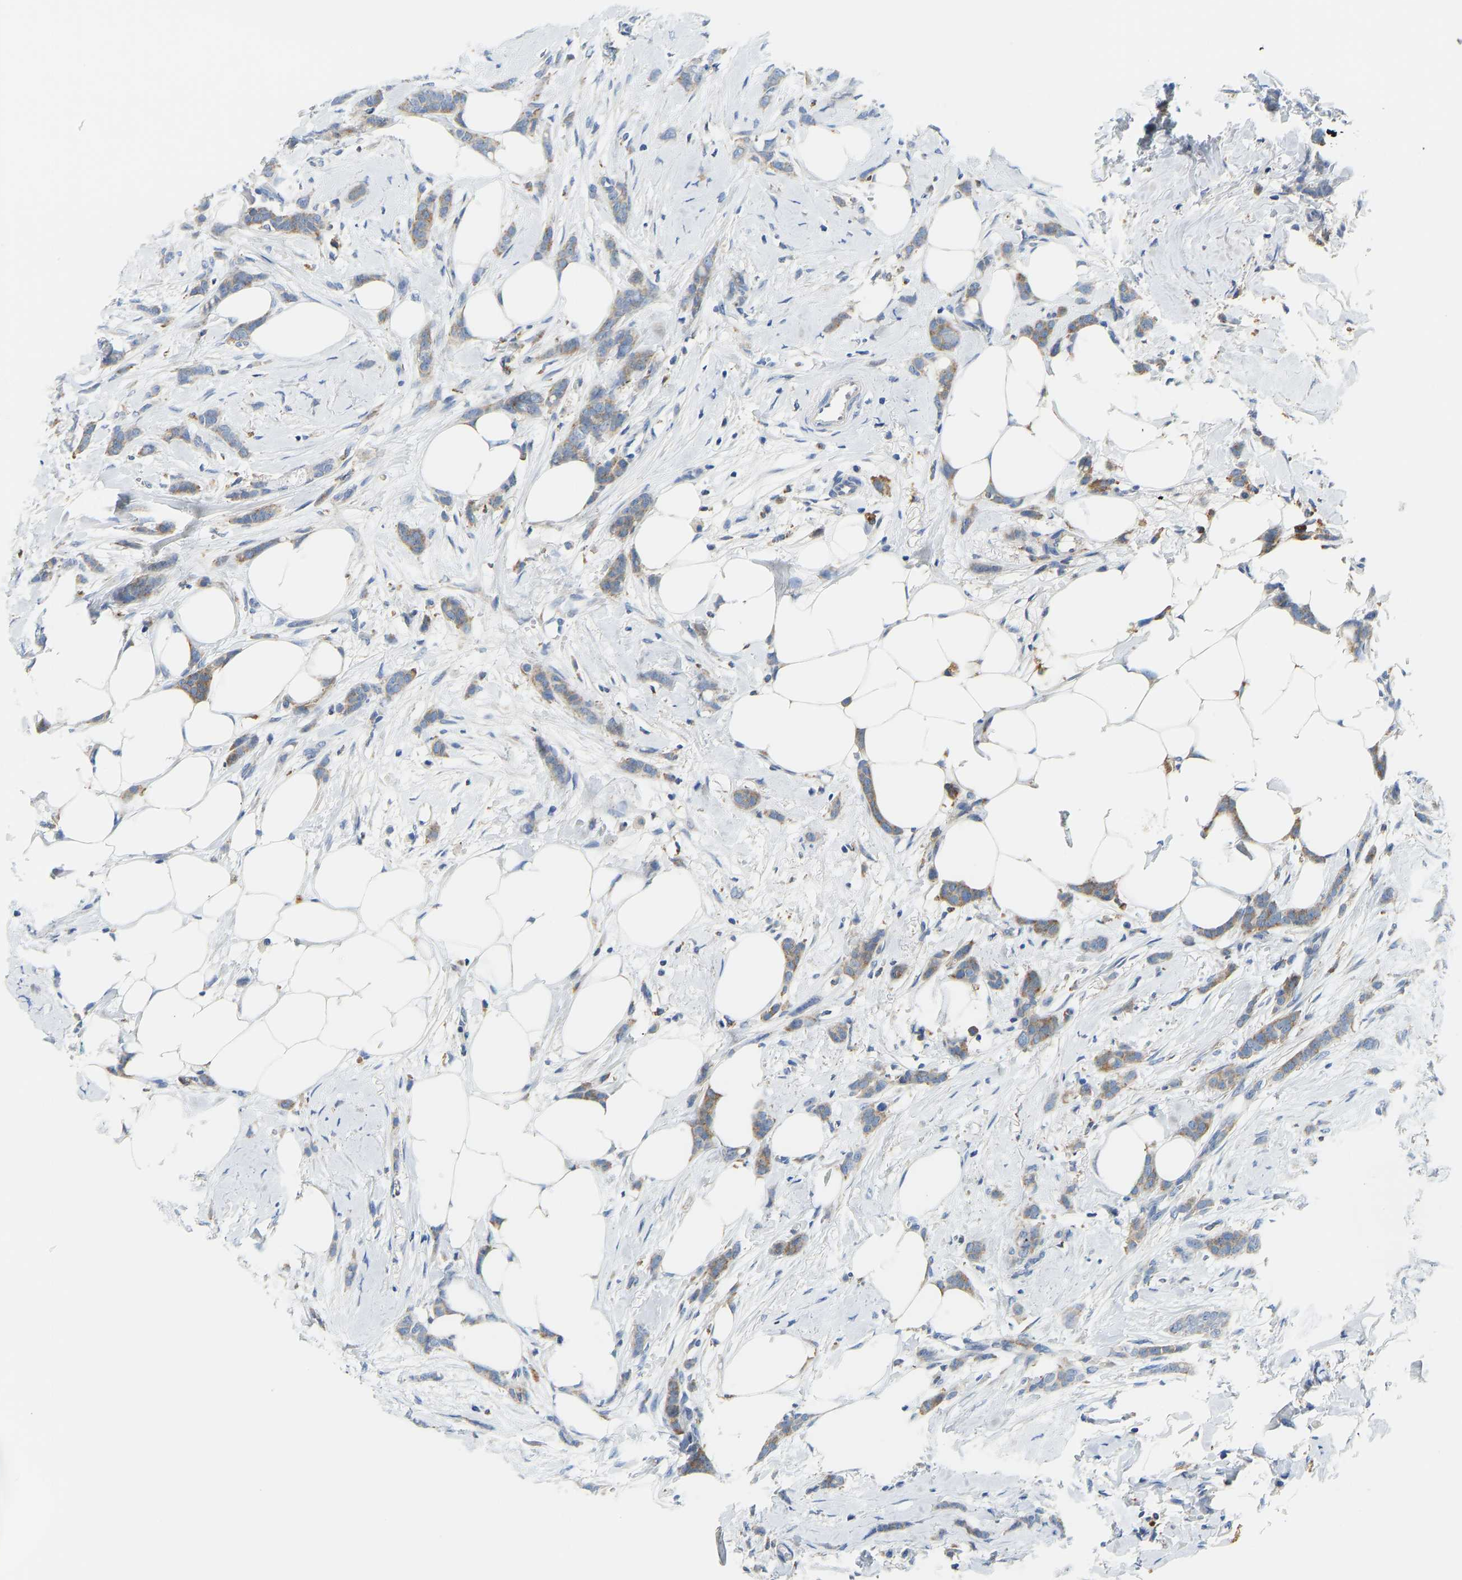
{"staining": {"intensity": "moderate", "quantity": ">75%", "location": "cytoplasmic/membranous"}, "tissue": "breast cancer", "cell_type": "Tumor cells", "image_type": "cancer", "snomed": [{"axis": "morphology", "description": "Lobular carcinoma, in situ"}, {"axis": "morphology", "description": "Lobular carcinoma"}, {"axis": "topography", "description": "Breast"}], "caption": "Breast cancer (lobular carcinoma) stained with a brown dye demonstrates moderate cytoplasmic/membranous positive staining in about >75% of tumor cells.", "gene": "ATP6V1E1", "patient": {"sex": "female", "age": 41}}